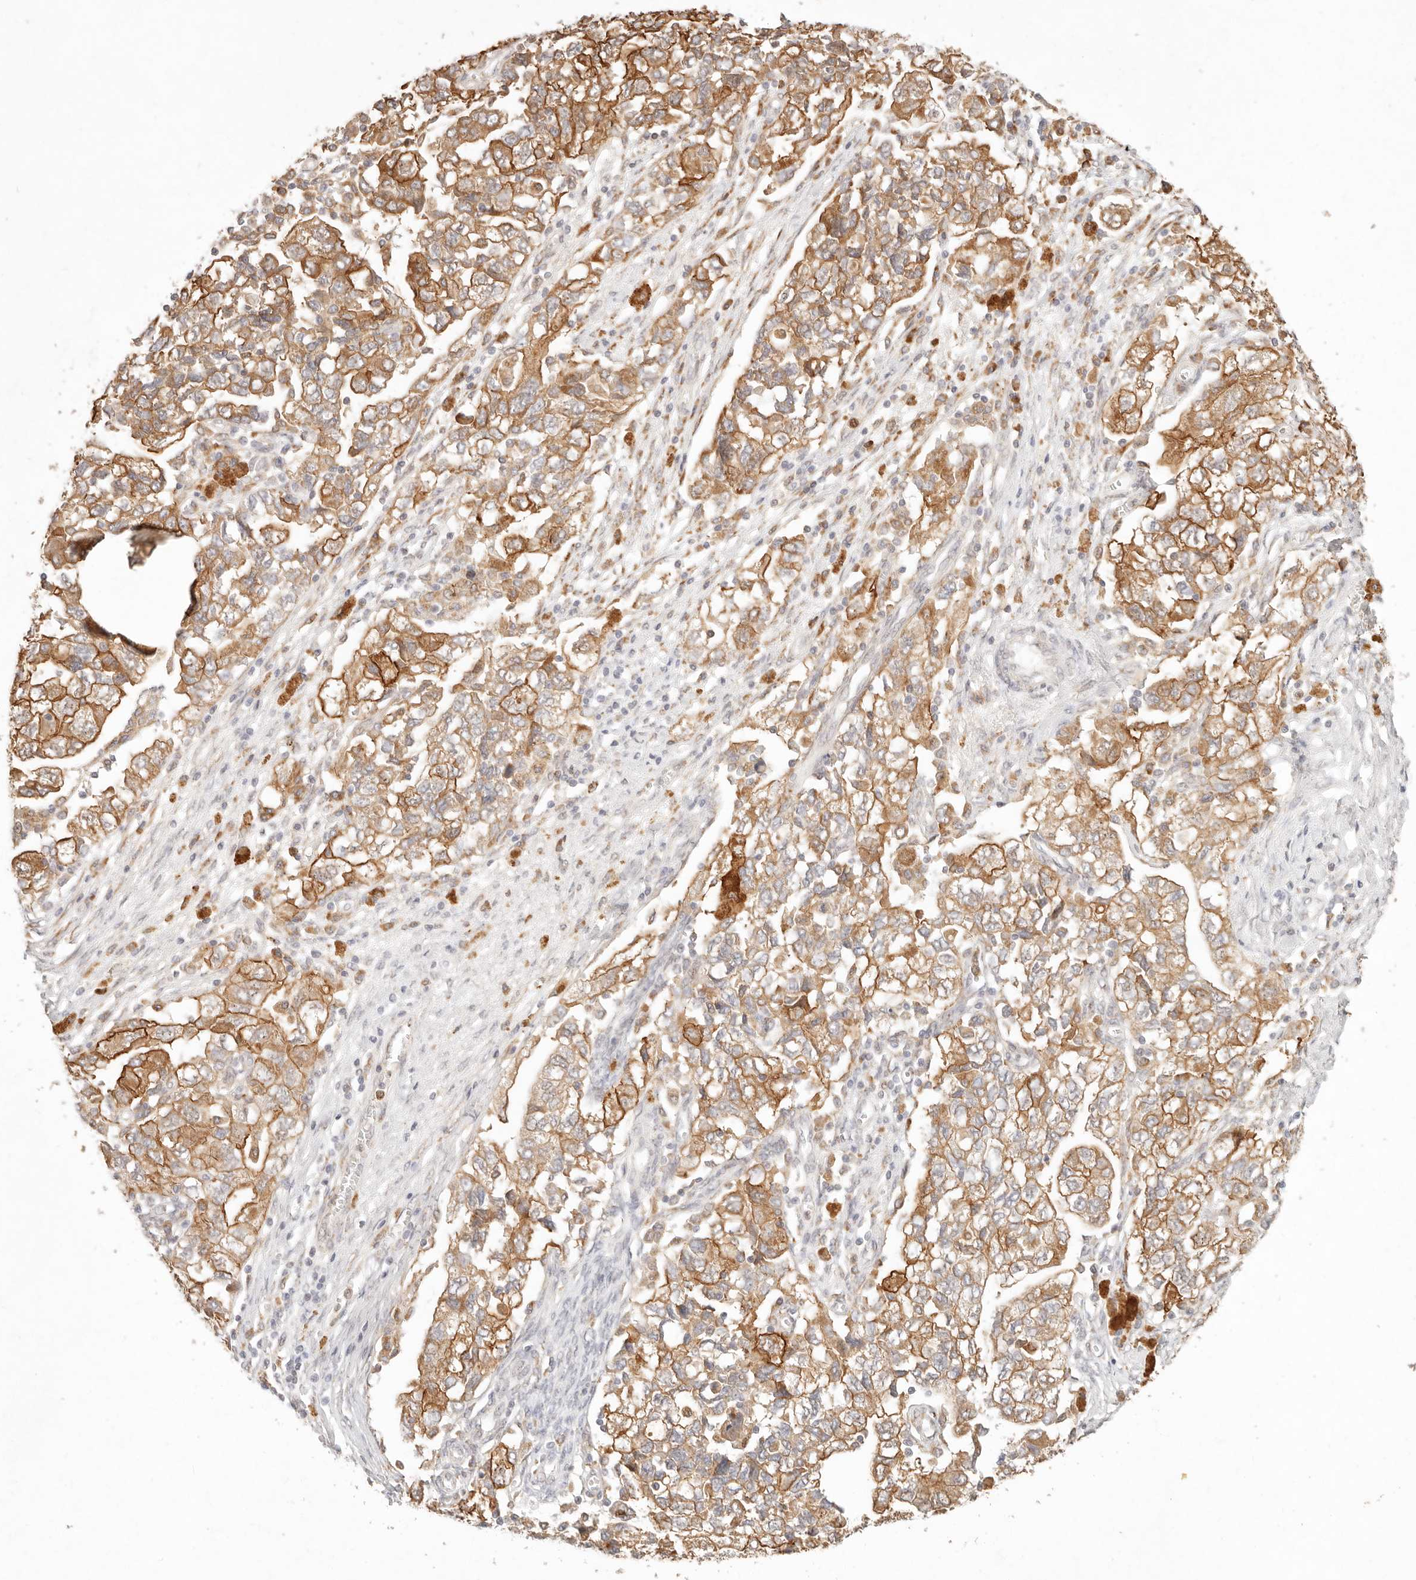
{"staining": {"intensity": "strong", "quantity": ">75%", "location": "cytoplasmic/membranous"}, "tissue": "ovarian cancer", "cell_type": "Tumor cells", "image_type": "cancer", "snomed": [{"axis": "morphology", "description": "Carcinoma, NOS"}, {"axis": "morphology", "description": "Cystadenocarcinoma, serous, NOS"}, {"axis": "topography", "description": "Ovary"}], "caption": "A high-resolution image shows immunohistochemistry (IHC) staining of ovarian cancer (serous cystadenocarcinoma), which exhibits strong cytoplasmic/membranous positivity in about >75% of tumor cells.", "gene": "C1orf127", "patient": {"sex": "female", "age": 69}}